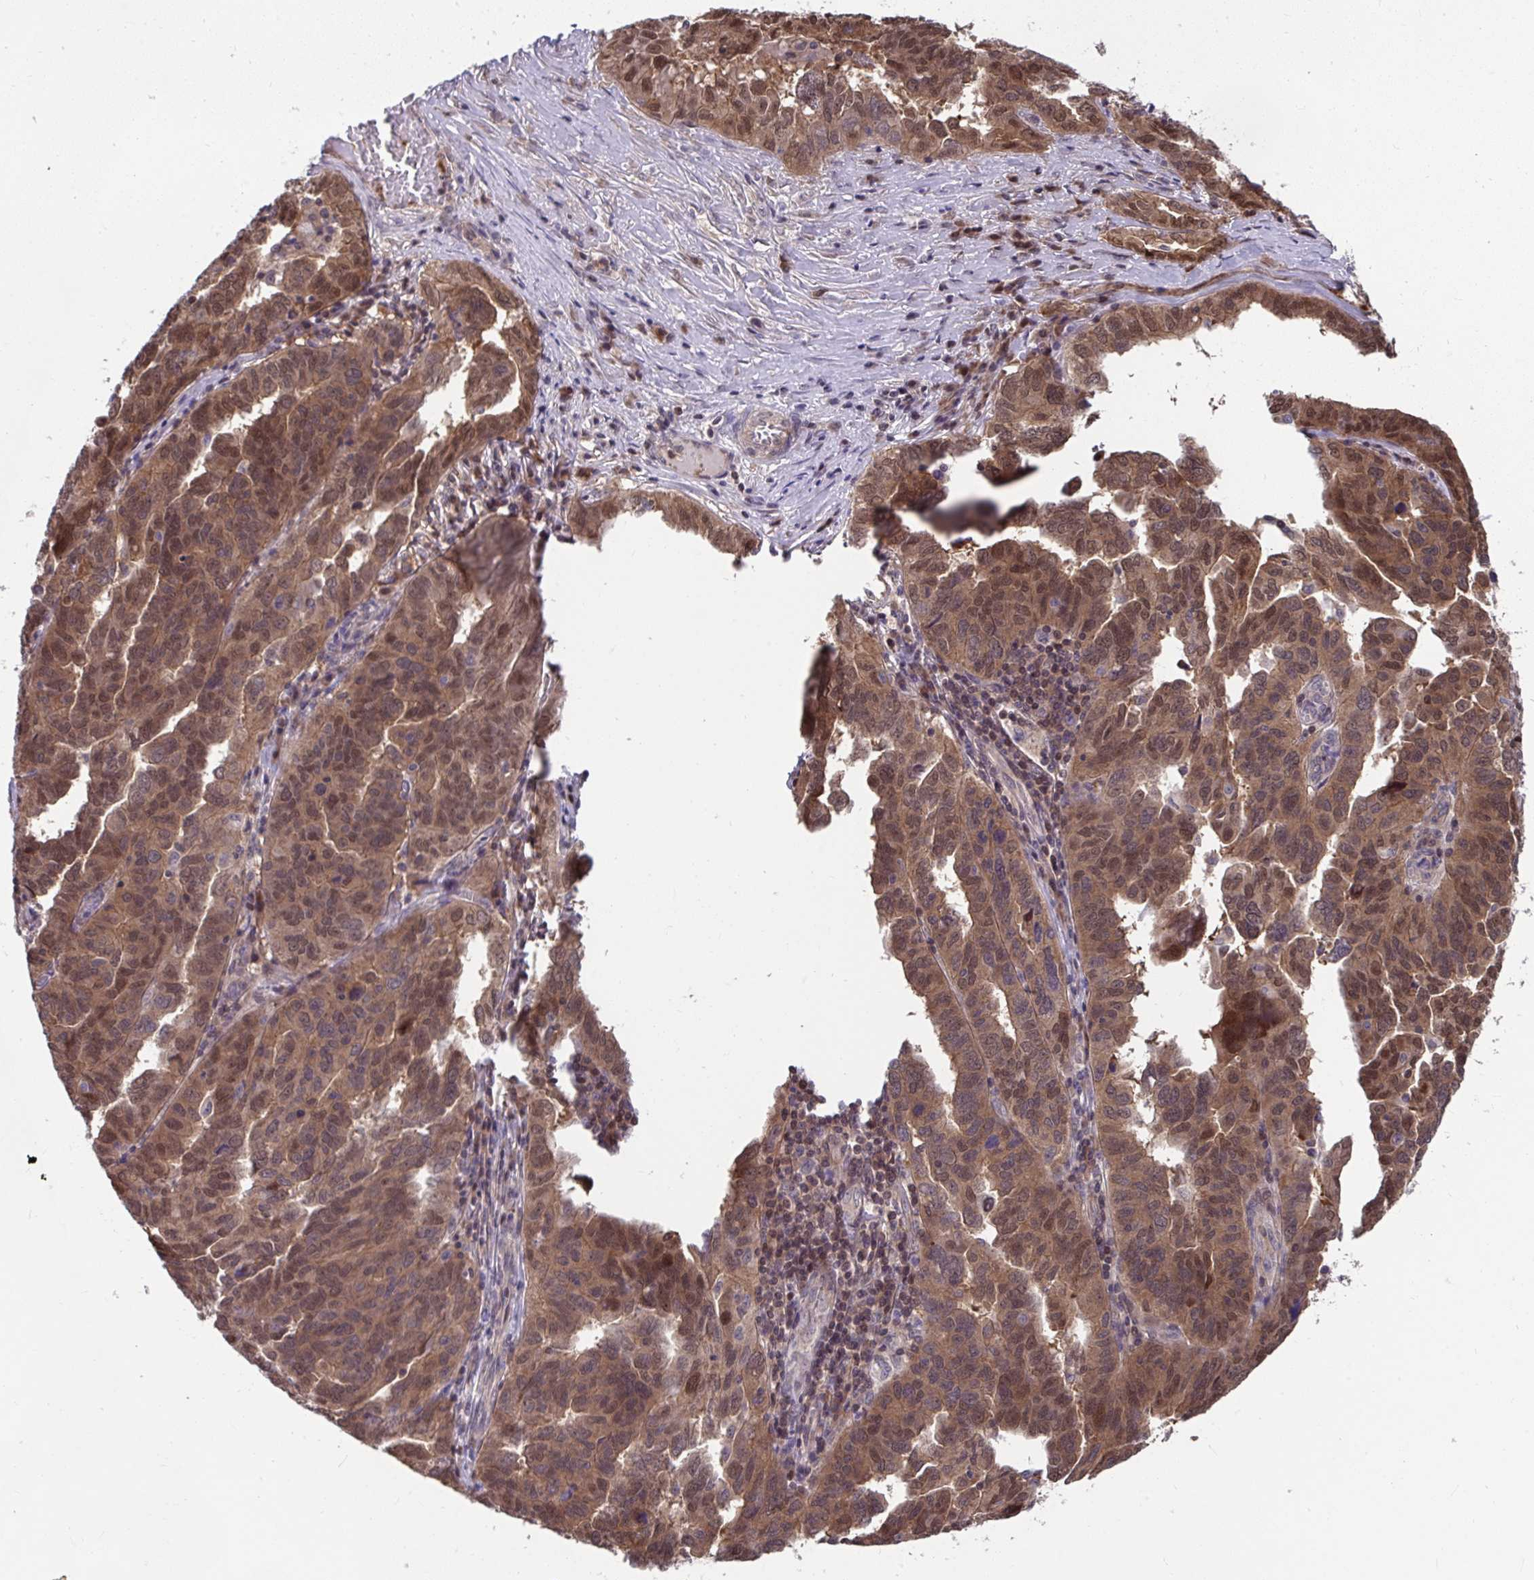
{"staining": {"intensity": "strong", "quantity": ">75%", "location": "cytoplasmic/membranous,nuclear"}, "tissue": "ovarian cancer", "cell_type": "Tumor cells", "image_type": "cancer", "snomed": [{"axis": "morphology", "description": "Cystadenocarcinoma, serous, NOS"}, {"axis": "topography", "description": "Ovary"}], "caption": "Tumor cells display high levels of strong cytoplasmic/membranous and nuclear staining in about >75% of cells in human serous cystadenocarcinoma (ovarian).", "gene": "PCDHB7", "patient": {"sex": "female", "age": 64}}